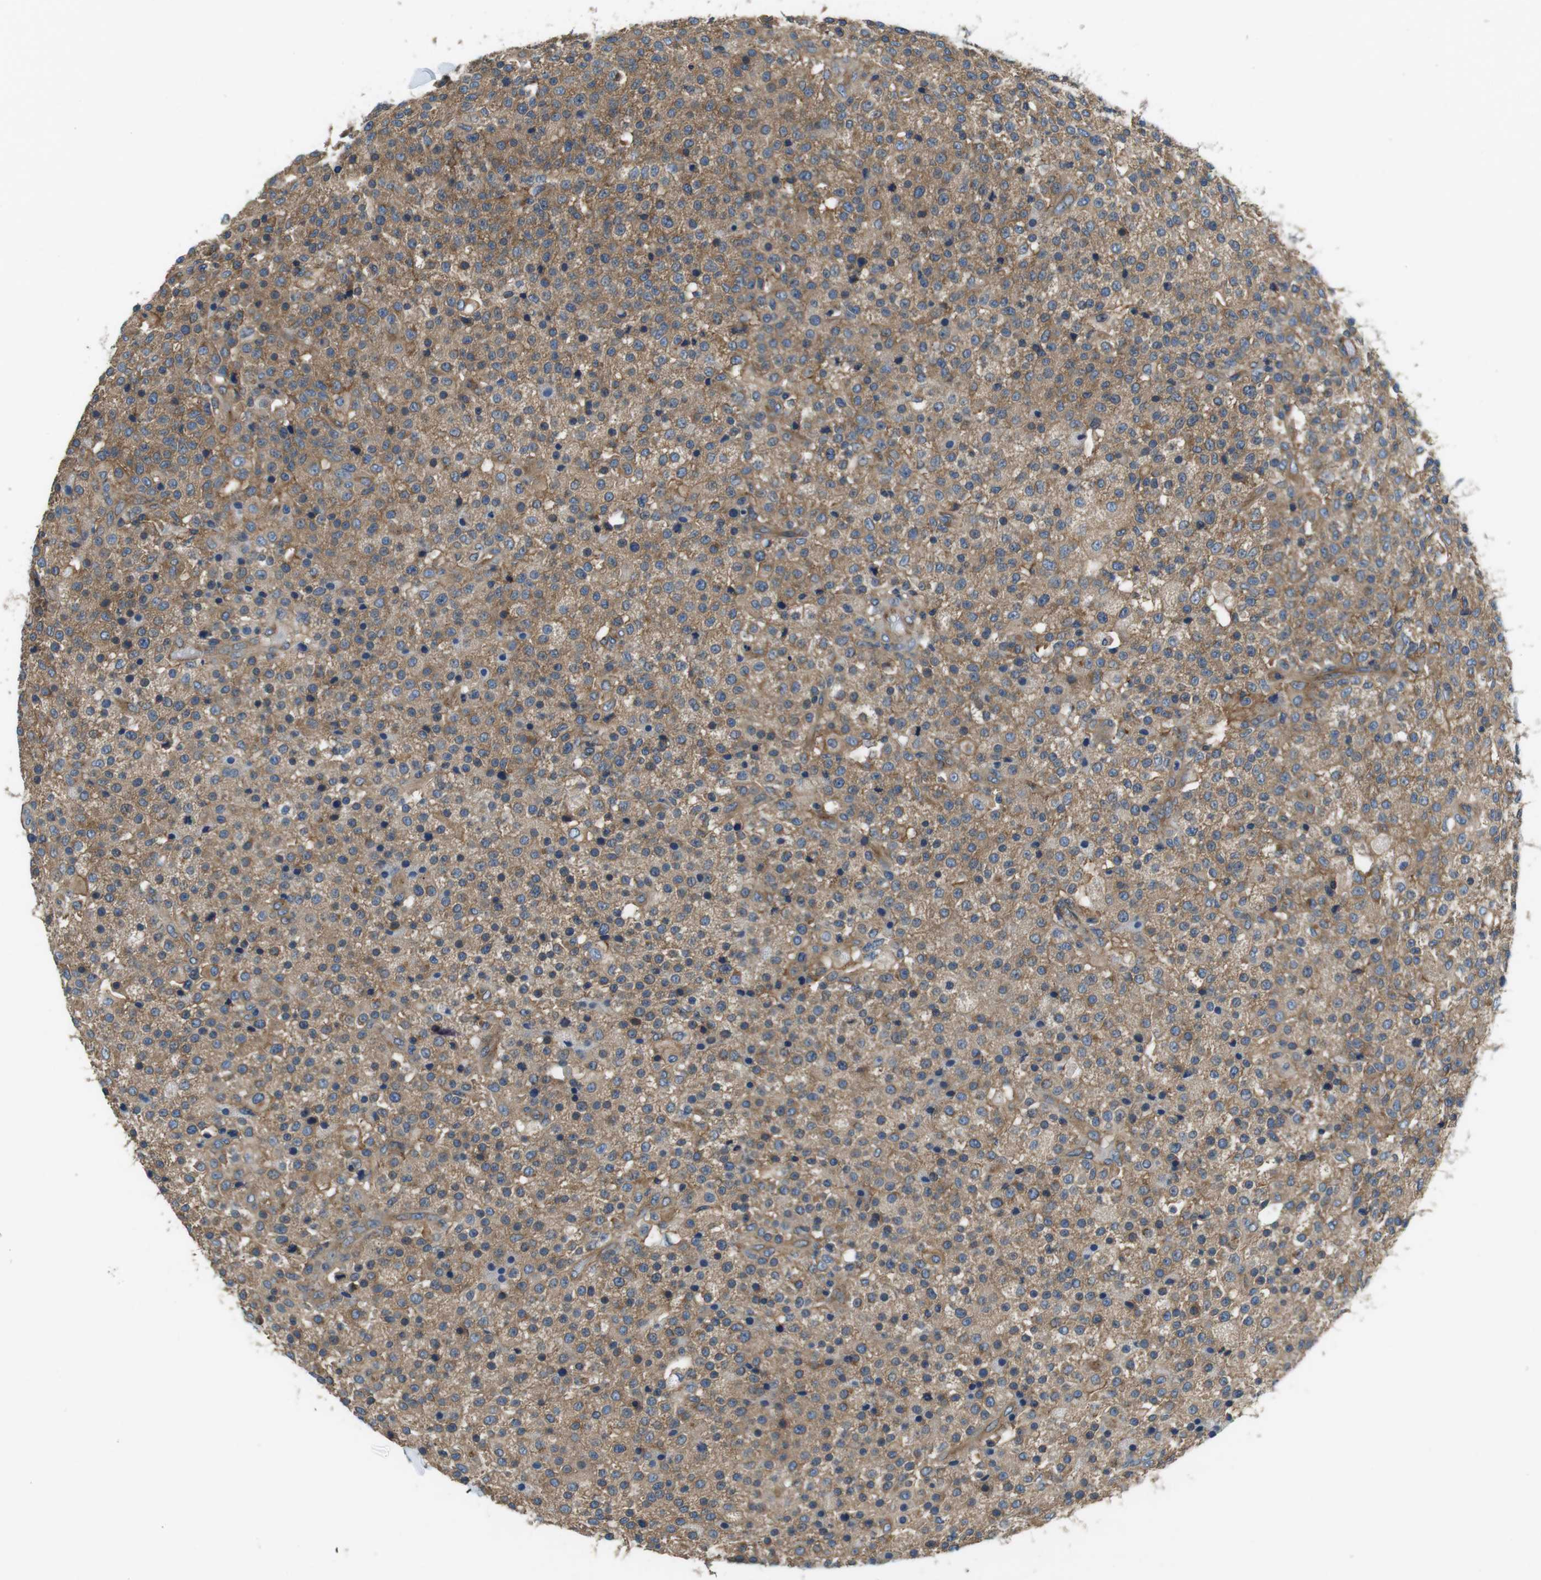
{"staining": {"intensity": "moderate", "quantity": ">75%", "location": "cytoplasmic/membranous"}, "tissue": "testis cancer", "cell_type": "Tumor cells", "image_type": "cancer", "snomed": [{"axis": "morphology", "description": "Seminoma, NOS"}, {"axis": "topography", "description": "Testis"}], "caption": "A photomicrograph of human testis seminoma stained for a protein demonstrates moderate cytoplasmic/membranous brown staining in tumor cells.", "gene": "DENND4C", "patient": {"sex": "male", "age": 59}}